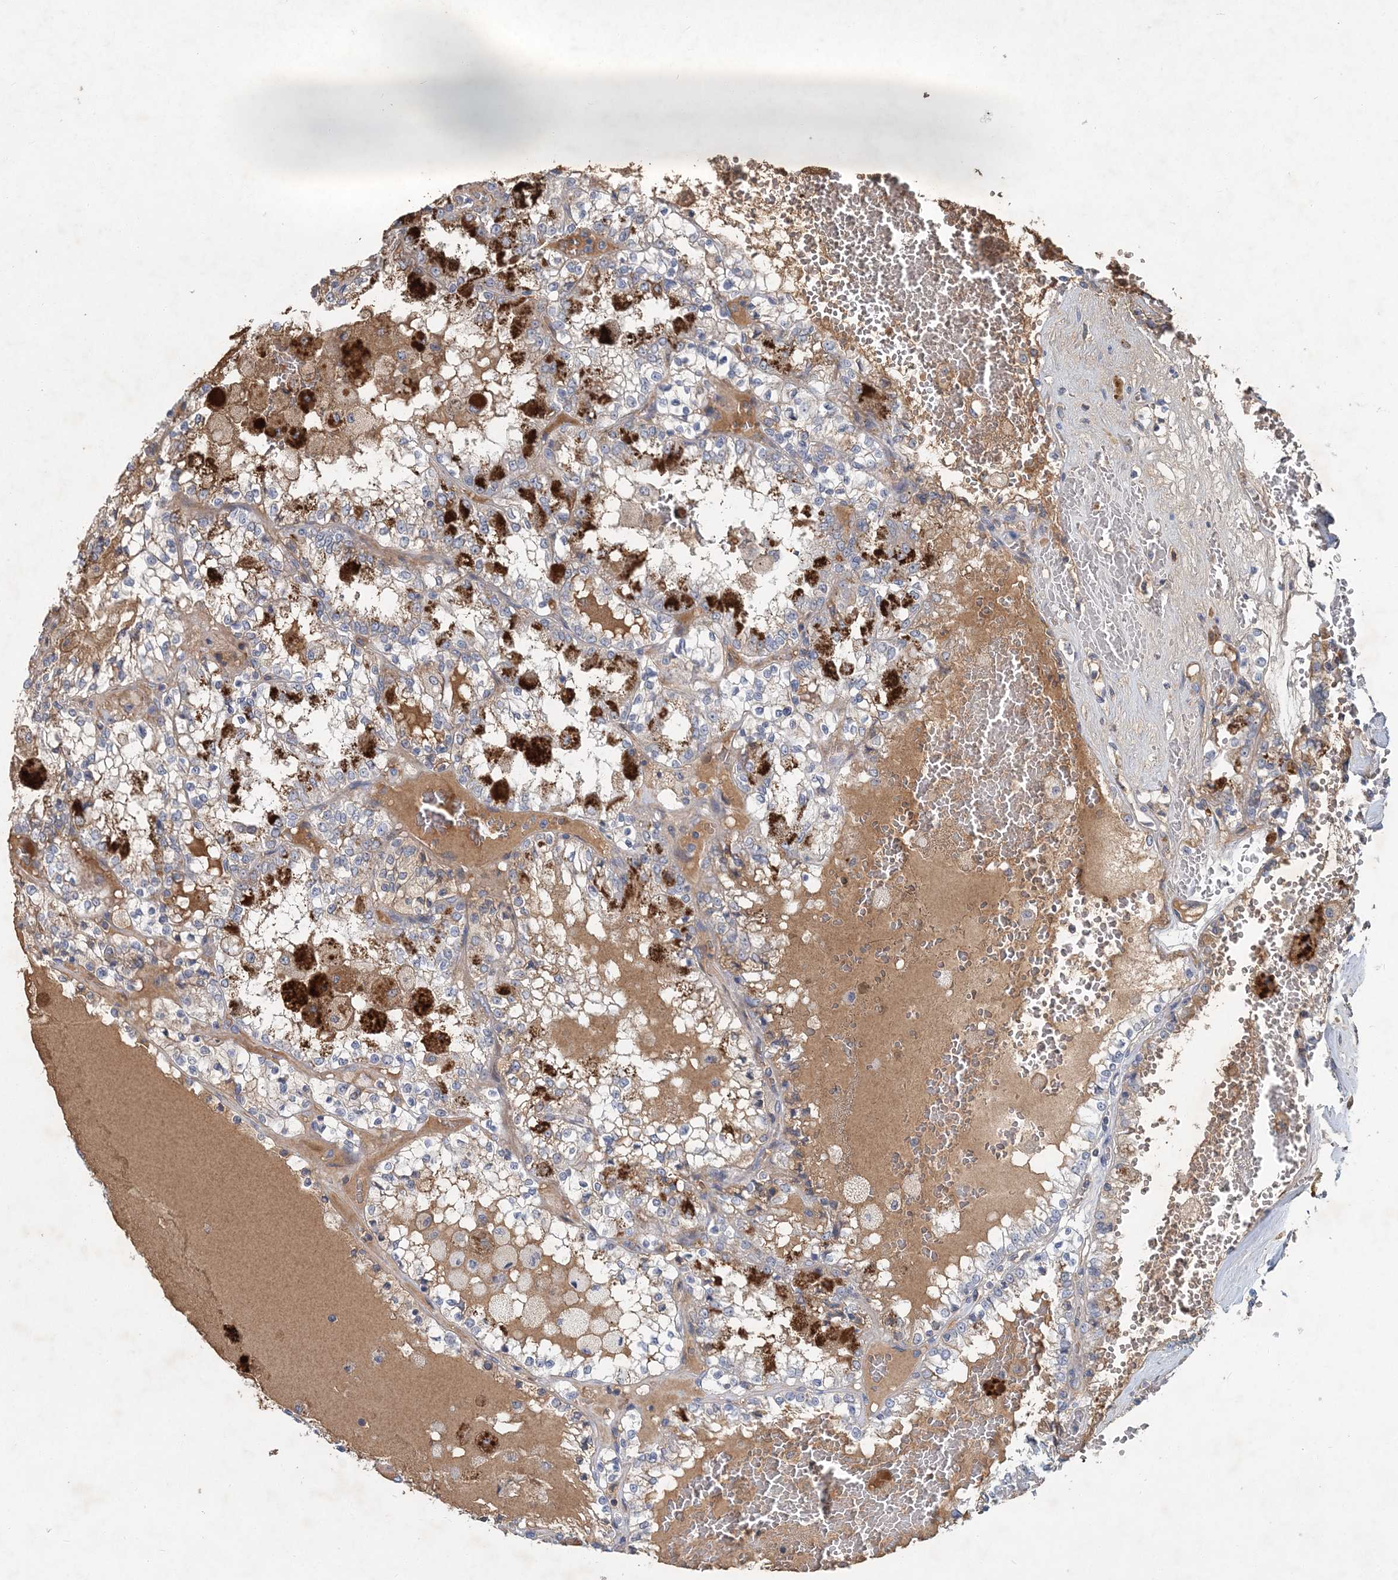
{"staining": {"intensity": "negative", "quantity": "none", "location": "none"}, "tissue": "renal cancer", "cell_type": "Tumor cells", "image_type": "cancer", "snomed": [{"axis": "morphology", "description": "Adenocarcinoma, NOS"}, {"axis": "topography", "description": "Kidney"}], "caption": "Tumor cells show no significant protein expression in adenocarcinoma (renal).", "gene": "RNF25", "patient": {"sex": "female", "age": 56}}